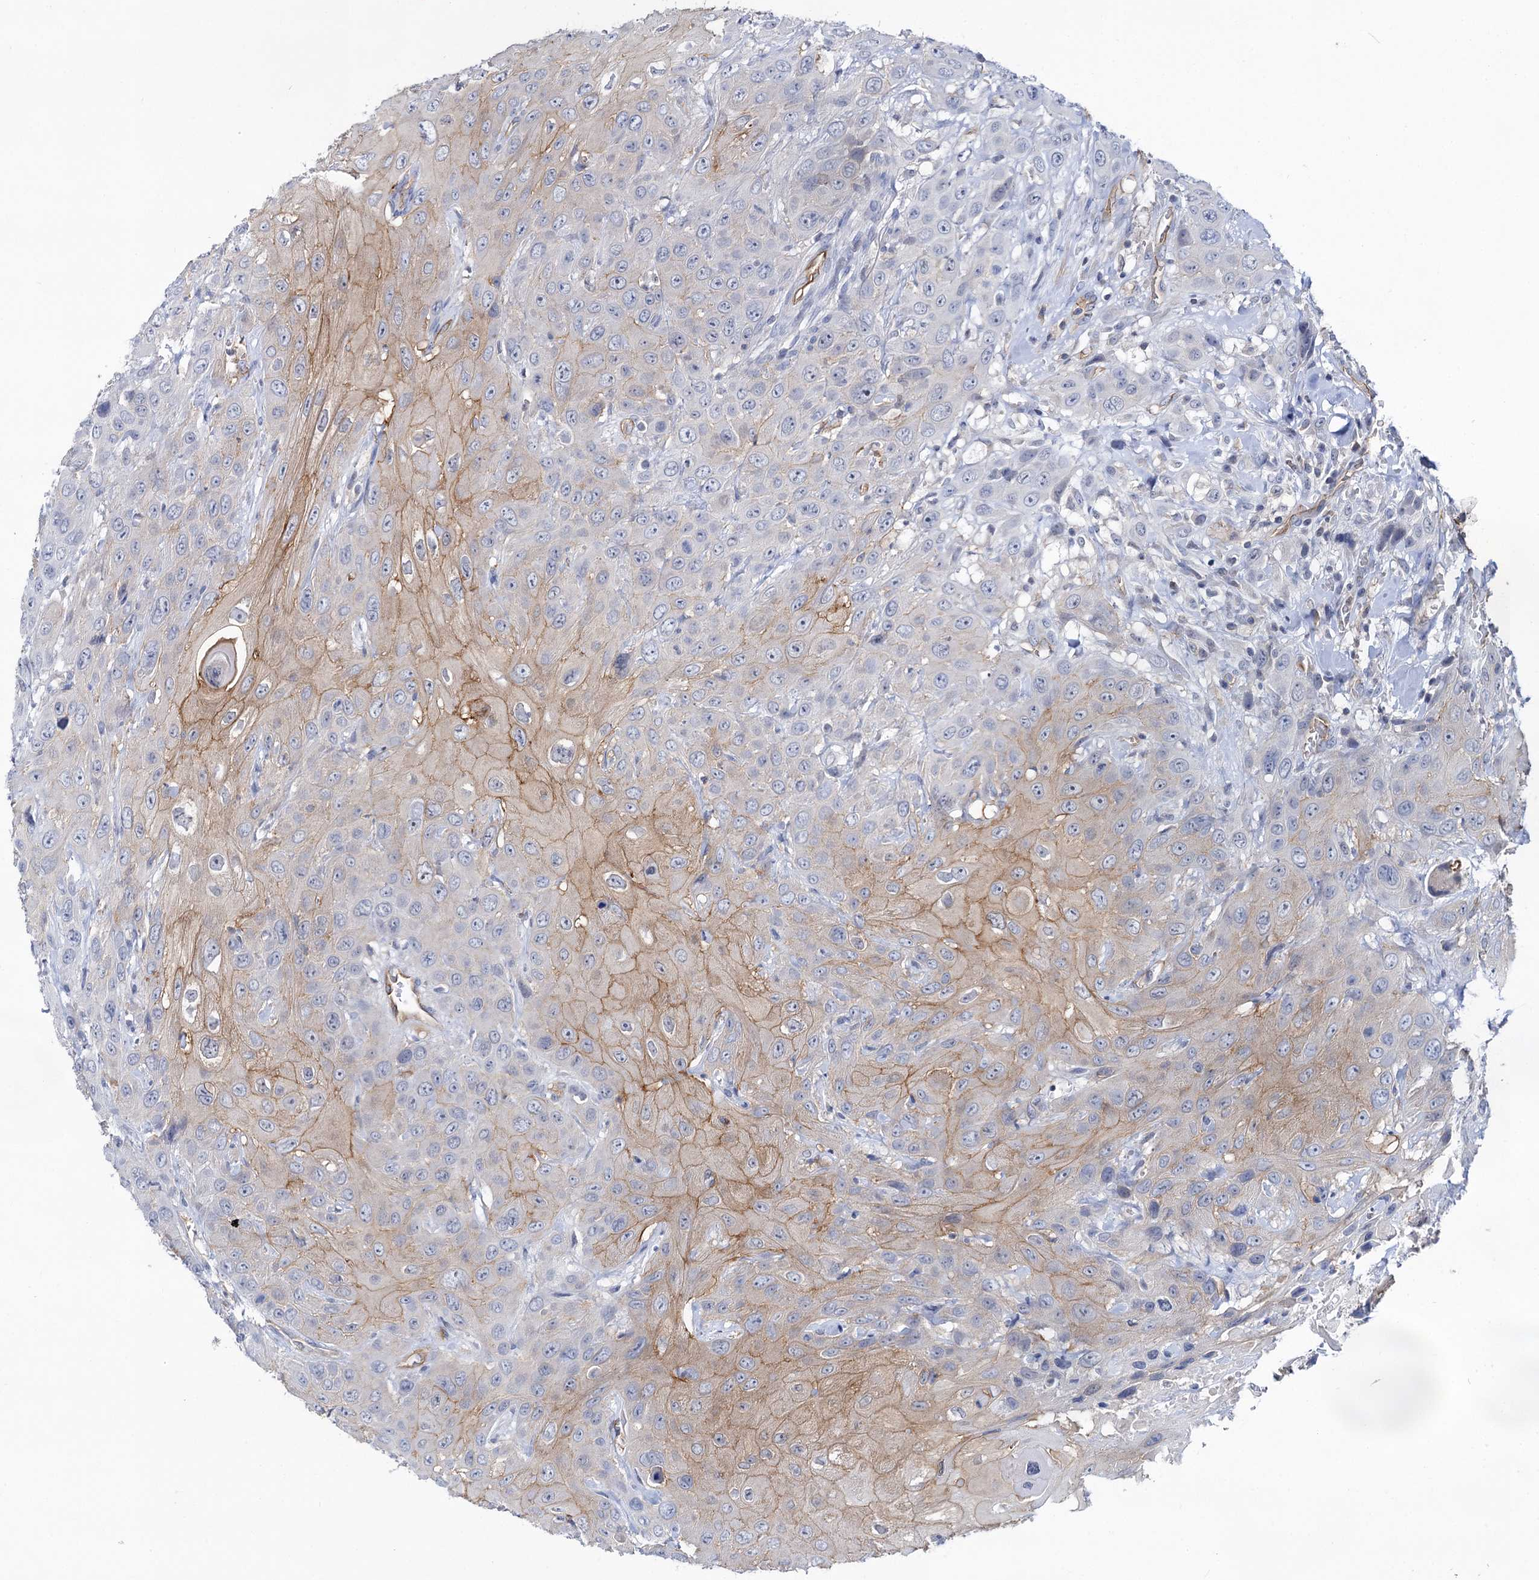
{"staining": {"intensity": "moderate", "quantity": "<25%", "location": "cytoplasmic/membranous"}, "tissue": "head and neck cancer", "cell_type": "Tumor cells", "image_type": "cancer", "snomed": [{"axis": "morphology", "description": "Squamous cell carcinoma, NOS"}, {"axis": "topography", "description": "Head-Neck"}], "caption": "Brown immunohistochemical staining in human head and neck cancer displays moderate cytoplasmic/membranous positivity in about <25% of tumor cells. (IHC, brightfield microscopy, high magnification).", "gene": "ABLIM1", "patient": {"sex": "male", "age": 81}}